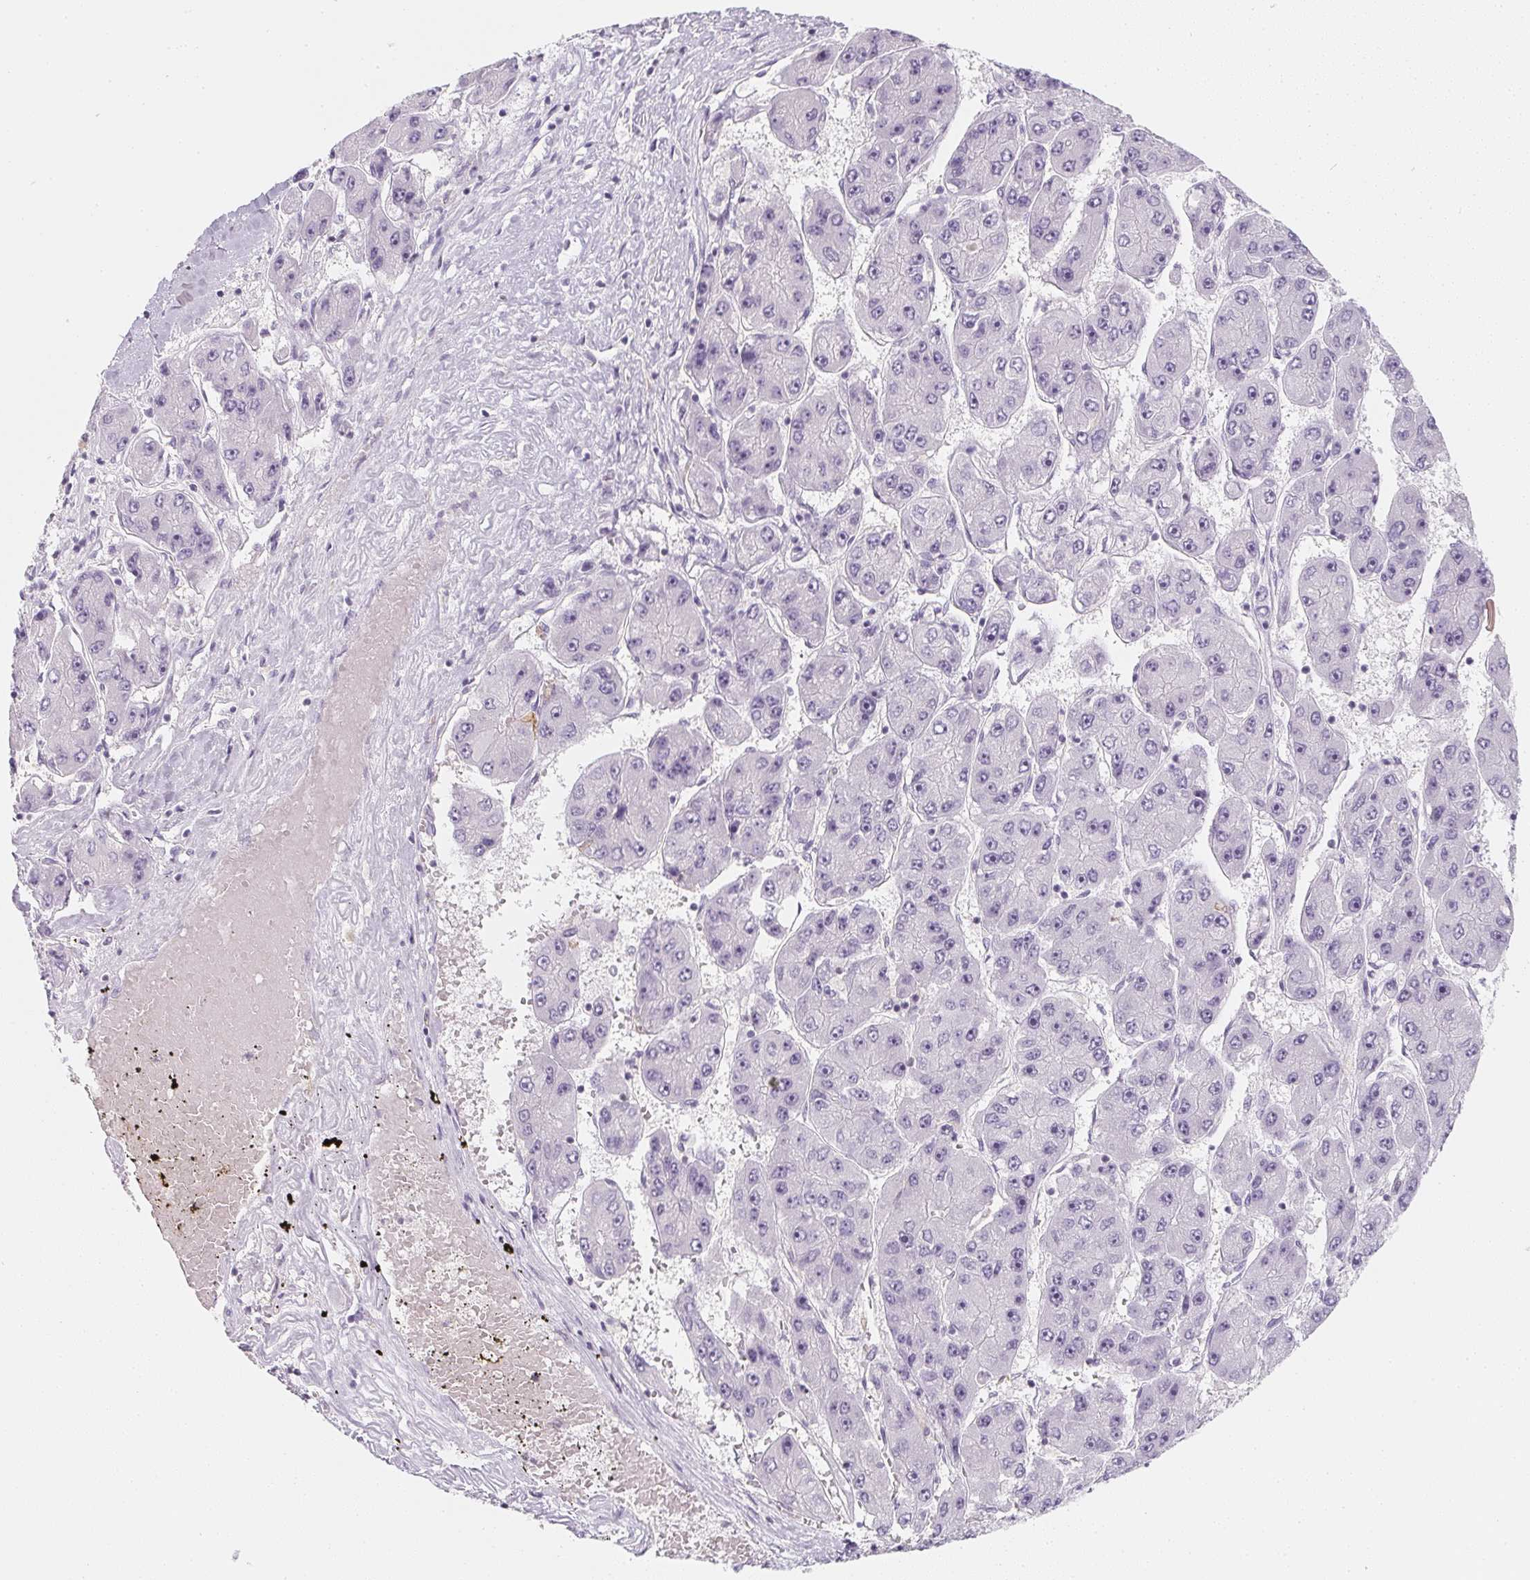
{"staining": {"intensity": "negative", "quantity": "none", "location": "none"}, "tissue": "liver cancer", "cell_type": "Tumor cells", "image_type": "cancer", "snomed": [{"axis": "morphology", "description": "Carcinoma, Hepatocellular, NOS"}, {"axis": "topography", "description": "Liver"}], "caption": "There is no significant expression in tumor cells of liver hepatocellular carcinoma.", "gene": "SOAT1", "patient": {"sex": "female", "age": 61}}